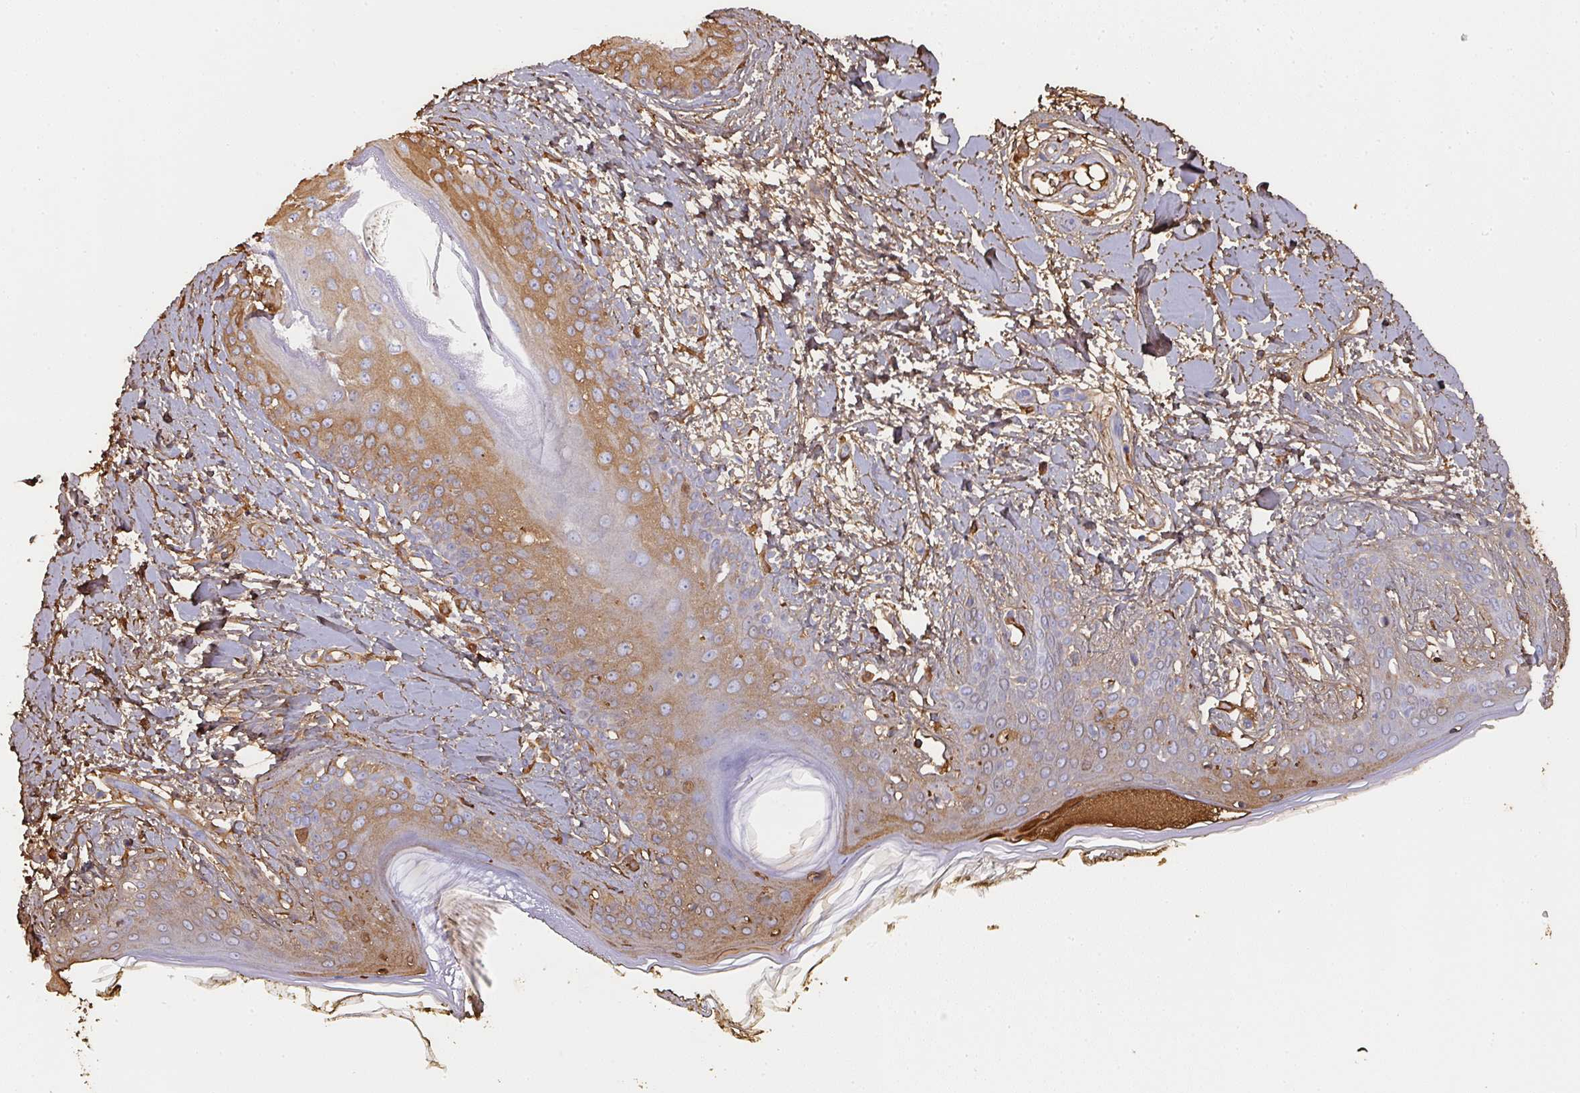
{"staining": {"intensity": "moderate", "quantity": ">75%", "location": "cytoplasmic/membranous"}, "tissue": "skin", "cell_type": "Fibroblasts", "image_type": "normal", "snomed": [{"axis": "morphology", "description": "Normal tissue, NOS"}, {"axis": "topography", "description": "Skin"}], "caption": "Immunohistochemistry of unremarkable human skin shows medium levels of moderate cytoplasmic/membranous positivity in about >75% of fibroblasts. Immunohistochemistry stains the protein of interest in brown and the nuclei are stained blue.", "gene": "ALB", "patient": {"sex": "female", "age": 34}}